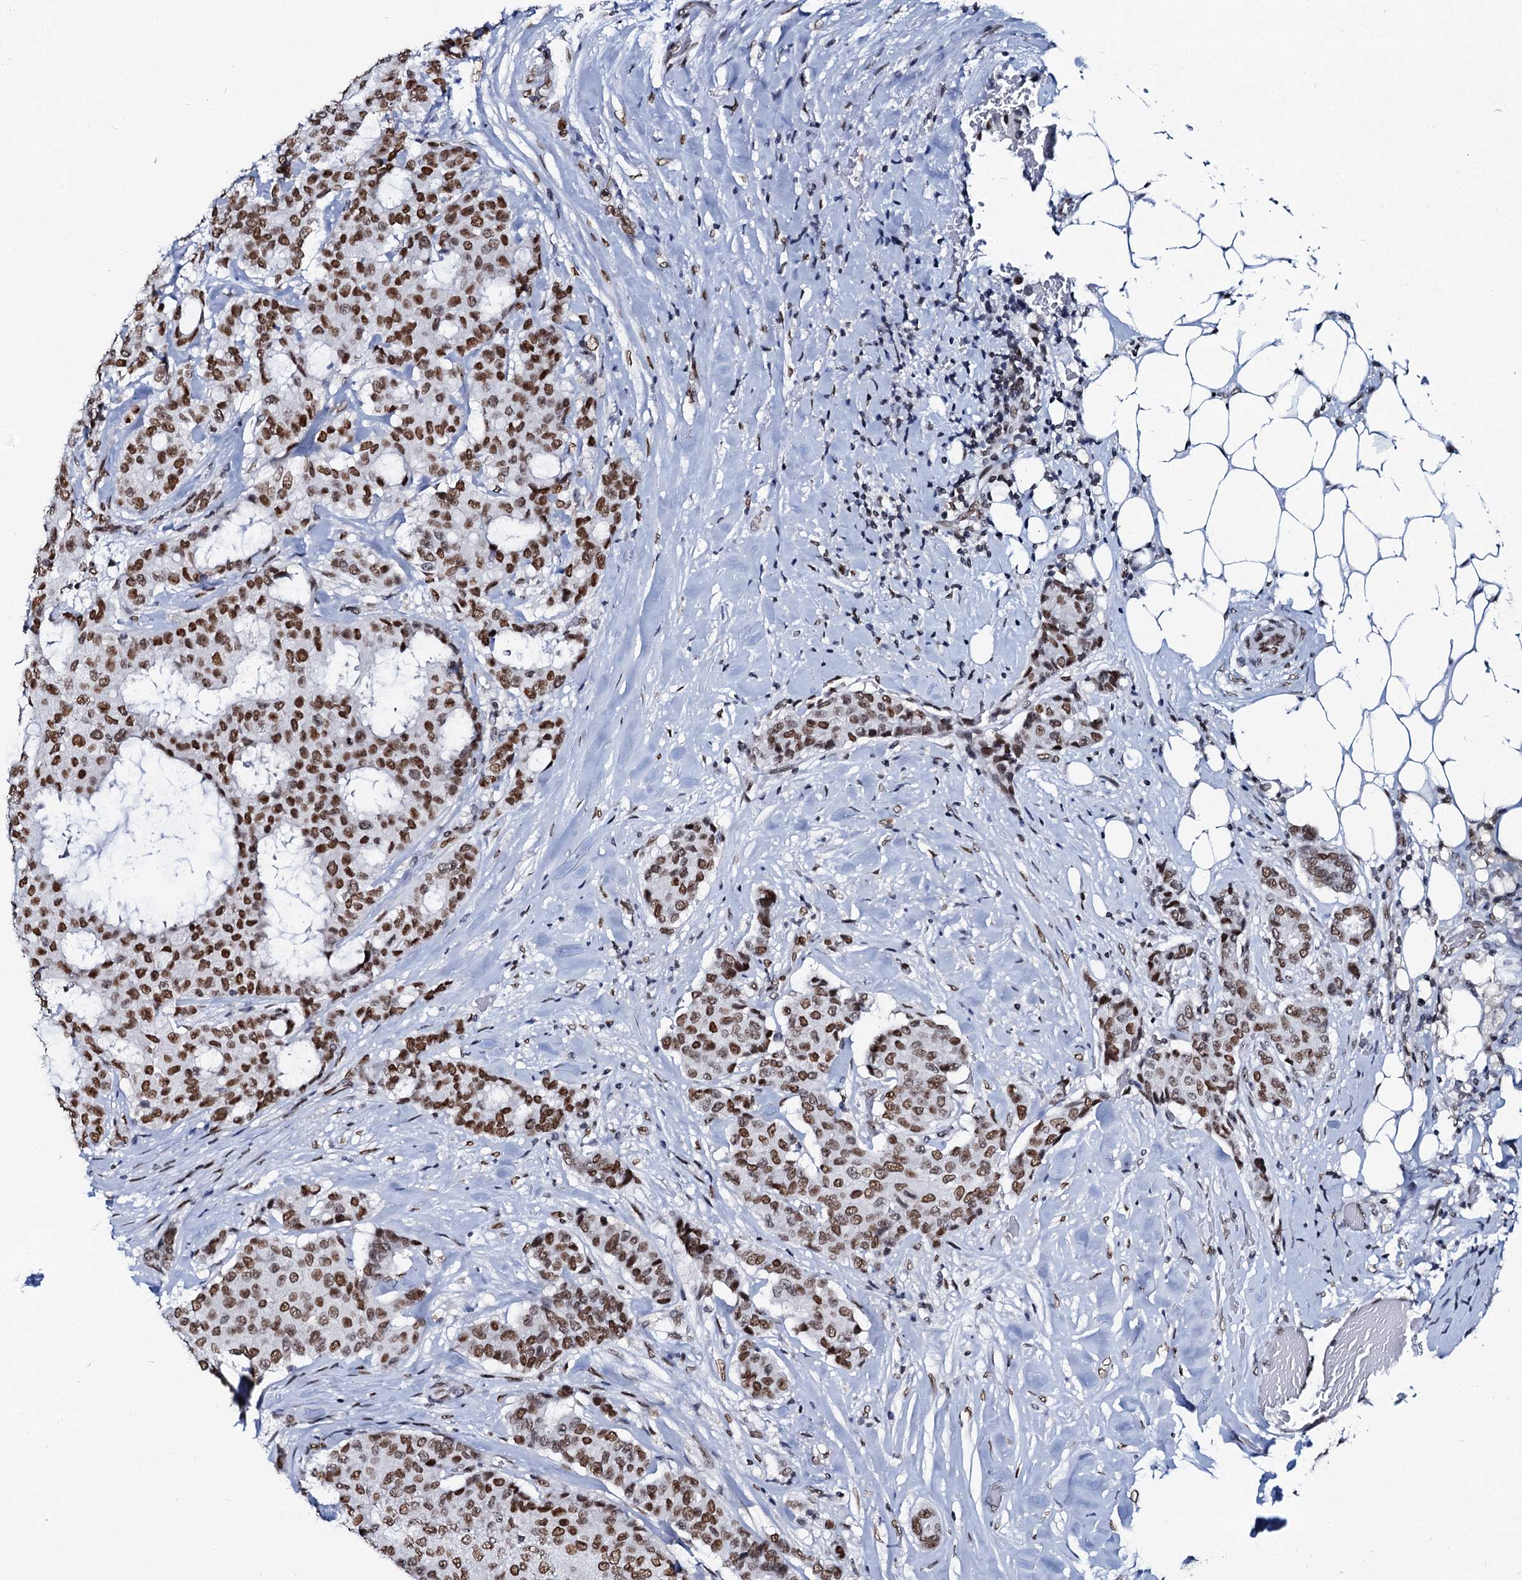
{"staining": {"intensity": "moderate", "quantity": ">75%", "location": "nuclear"}, "tissue": "breast cancer", "cell_type": "Tumor cells", "image_type": "cancer", "snomed": [{"axis": "morphology", "description": "Duct carcinoma"}, {"axis": "topography", "description": "Breast"}], "caption": "Immunohistochemistry (DAB) staining of breast cancer (intraductal carcinoma) reveals moderate nuclear protein expression in about >75% of tumor cells.", "gene": "CMAS", "patient": {"sex": "female", "age": 75}}